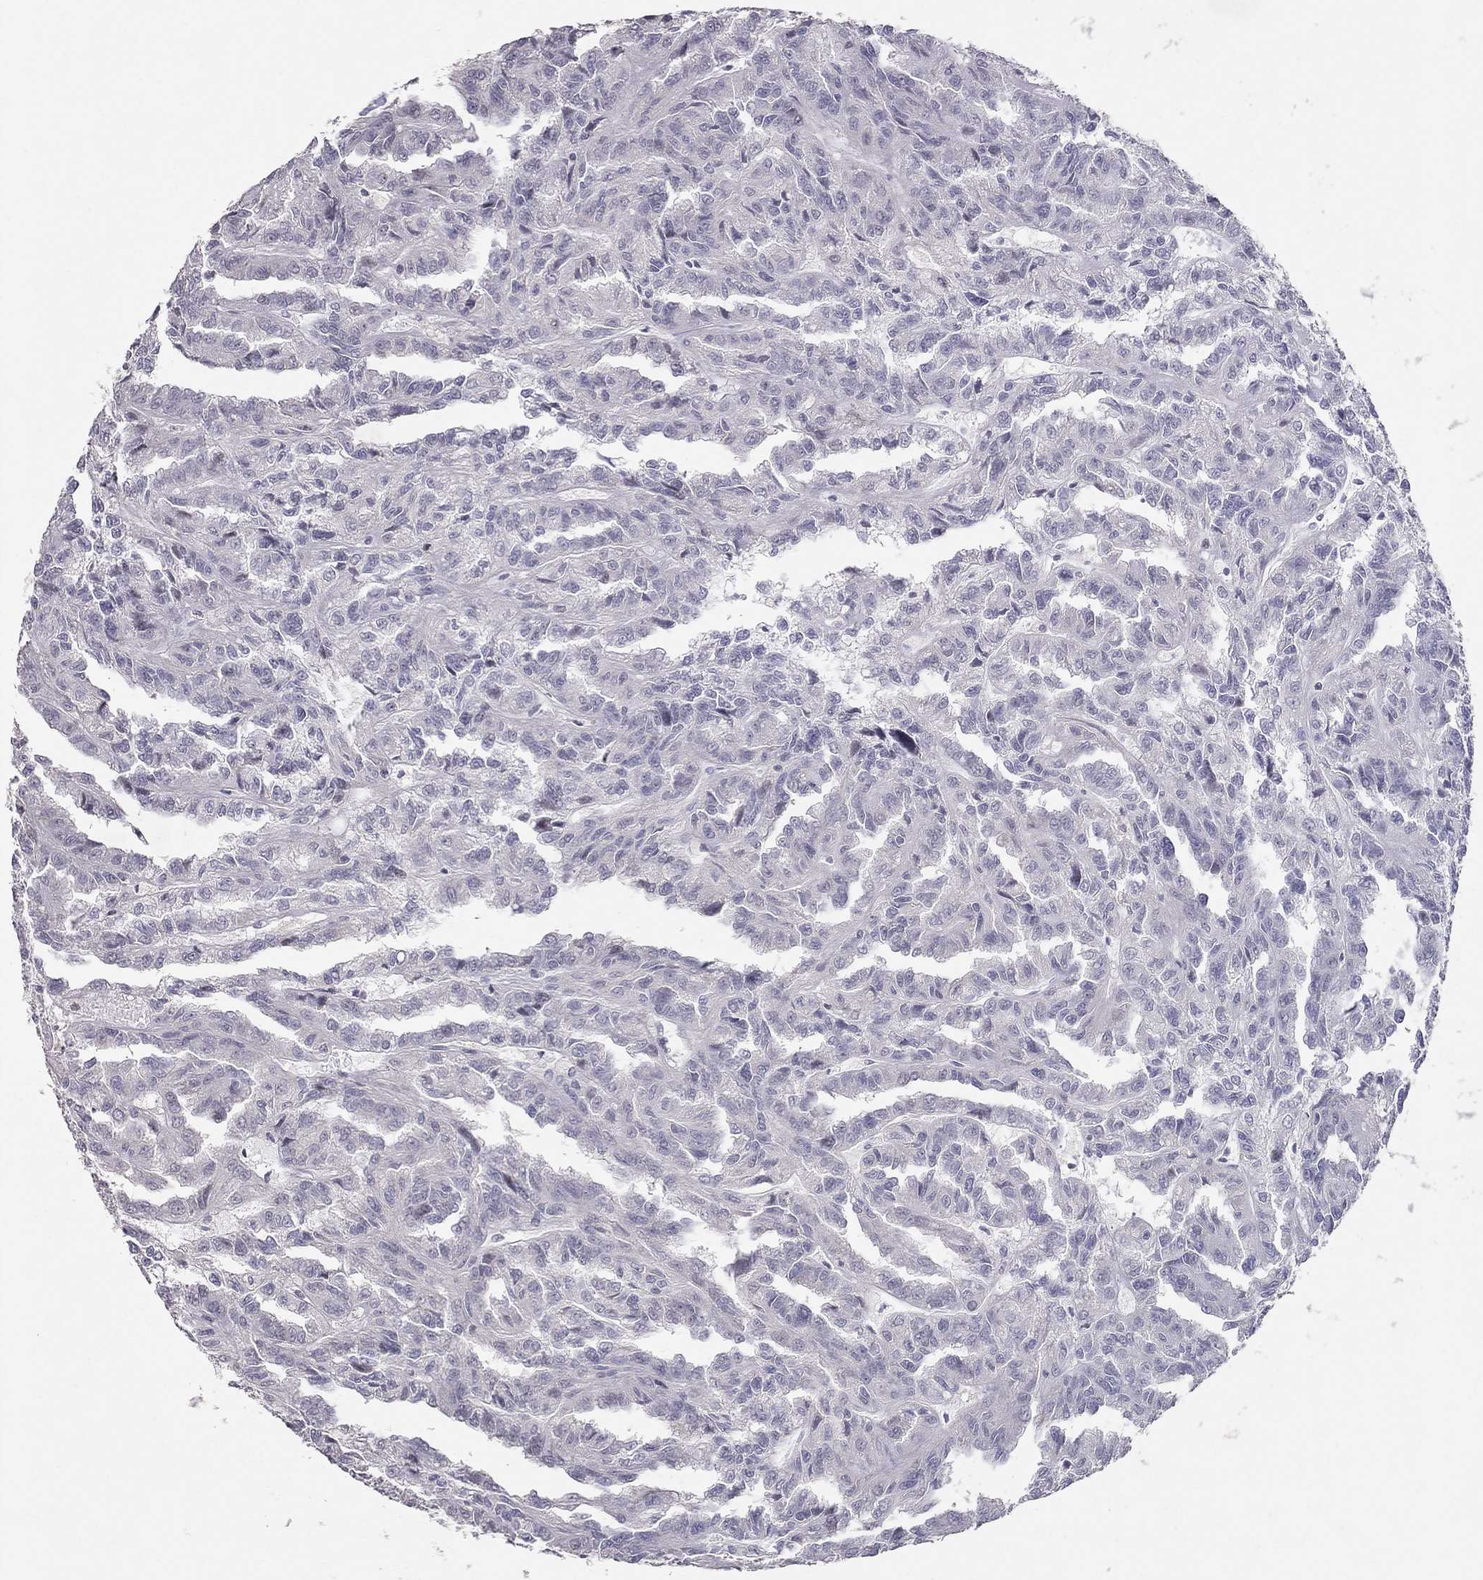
{"staining": {"intensity": "negative", "quantity": "none", "location": "none"}, "tissue": "renal cancer", "cell_type": "Tumor cells", "image_type": "cancer", "snomed": [{"axis": "morphology", "description": "Adenocarcinoma, NOS"}, {"axis": "topography", "description": "Kidney"}], "caption": "Tumor cells show no significant protein positivity in renal adenocarcinoma. (Immunohistochemistry (ihc), brightfield microscopy, high magnification).", "gene": "TSHB", "patient": {"sex": "male", "age": 79}}